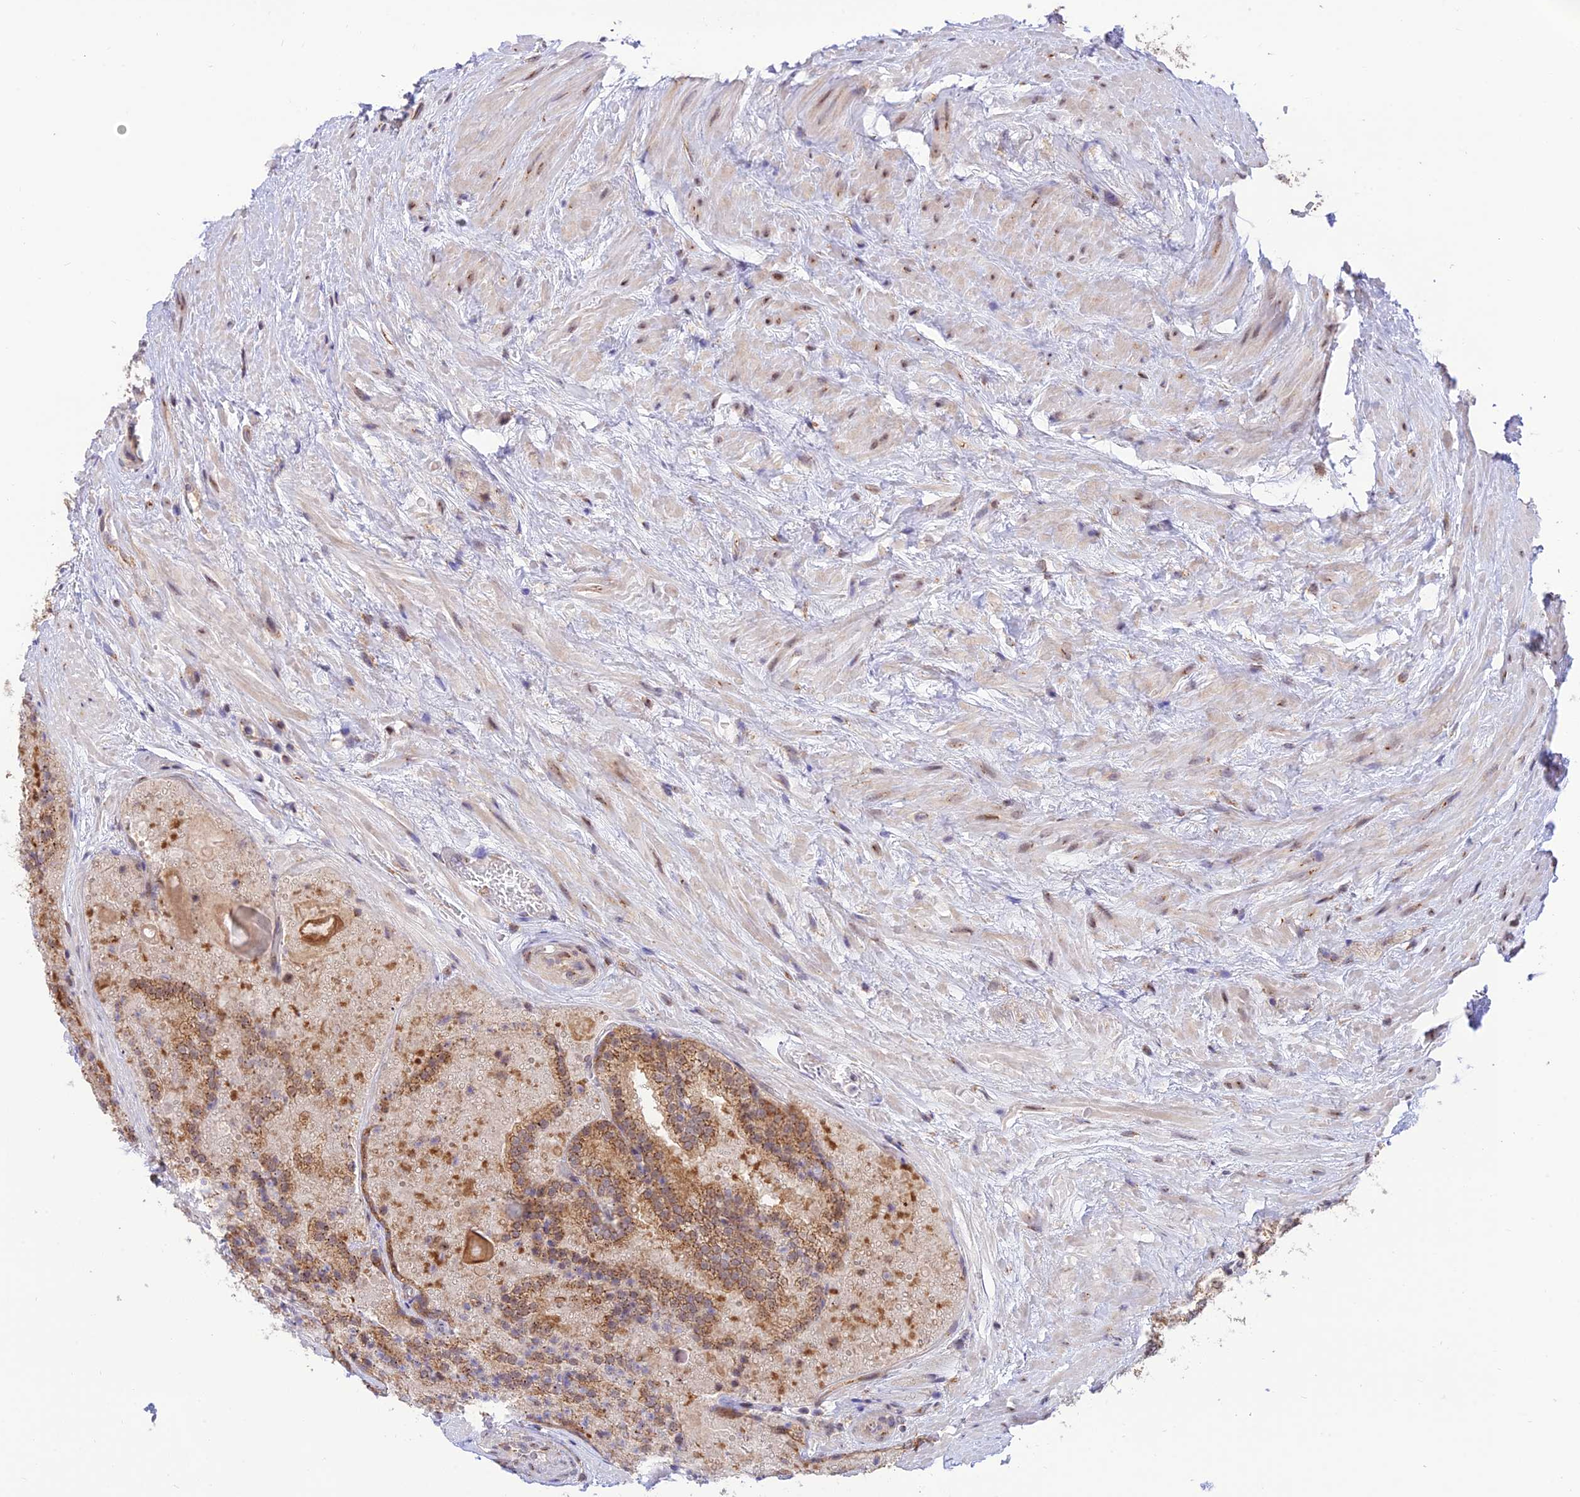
{"staining": {"intensity": "moderate", "quantity": ">75%", "location": "cytoplasmic/membranous"}, "tissue": "prostate cancer", "cell_type": "Tumor cells", "image_type": "cancer", "snomed": [{"axis": "morphology", "description": "Adenocarcinoma, Low grade"}, {"axis": "topography", "description": "Prostate"}], "caption": "High-power microscopy captured an immunohistochemistry (IHC) image of prostate cancer (adenocarcinoma (low-grade)), revealing moderate cytoplasmic/membranous expression in approximately >75% of tumor cells.", "gene": "GOLGA3", "patient": {"sex": "male", "age": 74}}